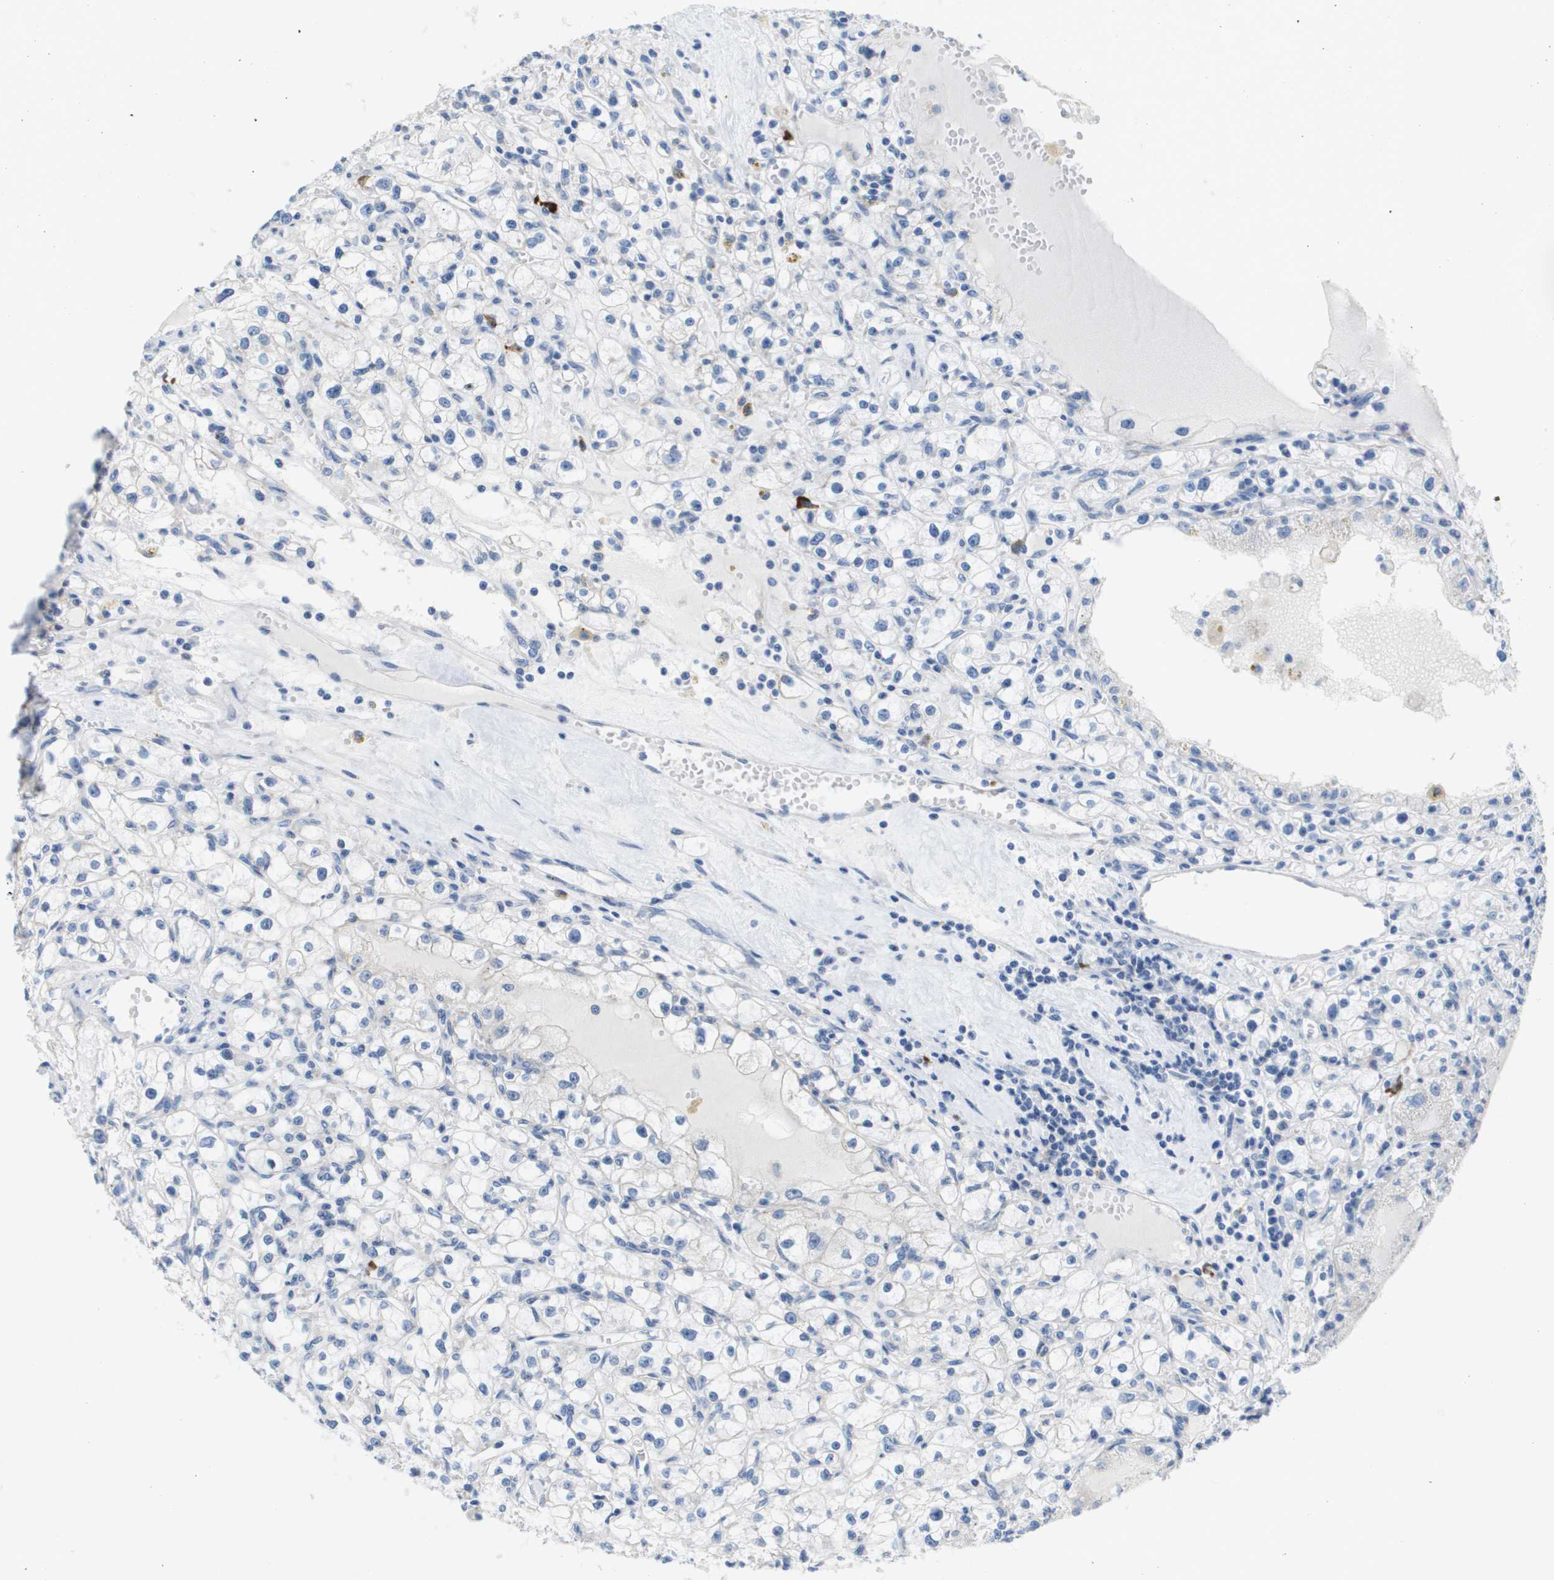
{"staining": {"intensity": "negative", "quantity": "none", "location": "none"}, "tissue": "renal cancer", "cell_type": "Tumor cells", "image_type": "cancer", "snomed": [{"axis": "morphology", "description": "Adenocarcinoma, NOS"}, {"axis": "topography", "description": "Kidney"}], "caption": "This is an immunohistochemistry image of human adenocarcinoma (renal). There is no expression in tumor cells.", "gene": "CD3G", "patient": {"sex": "male", "age": 56}}